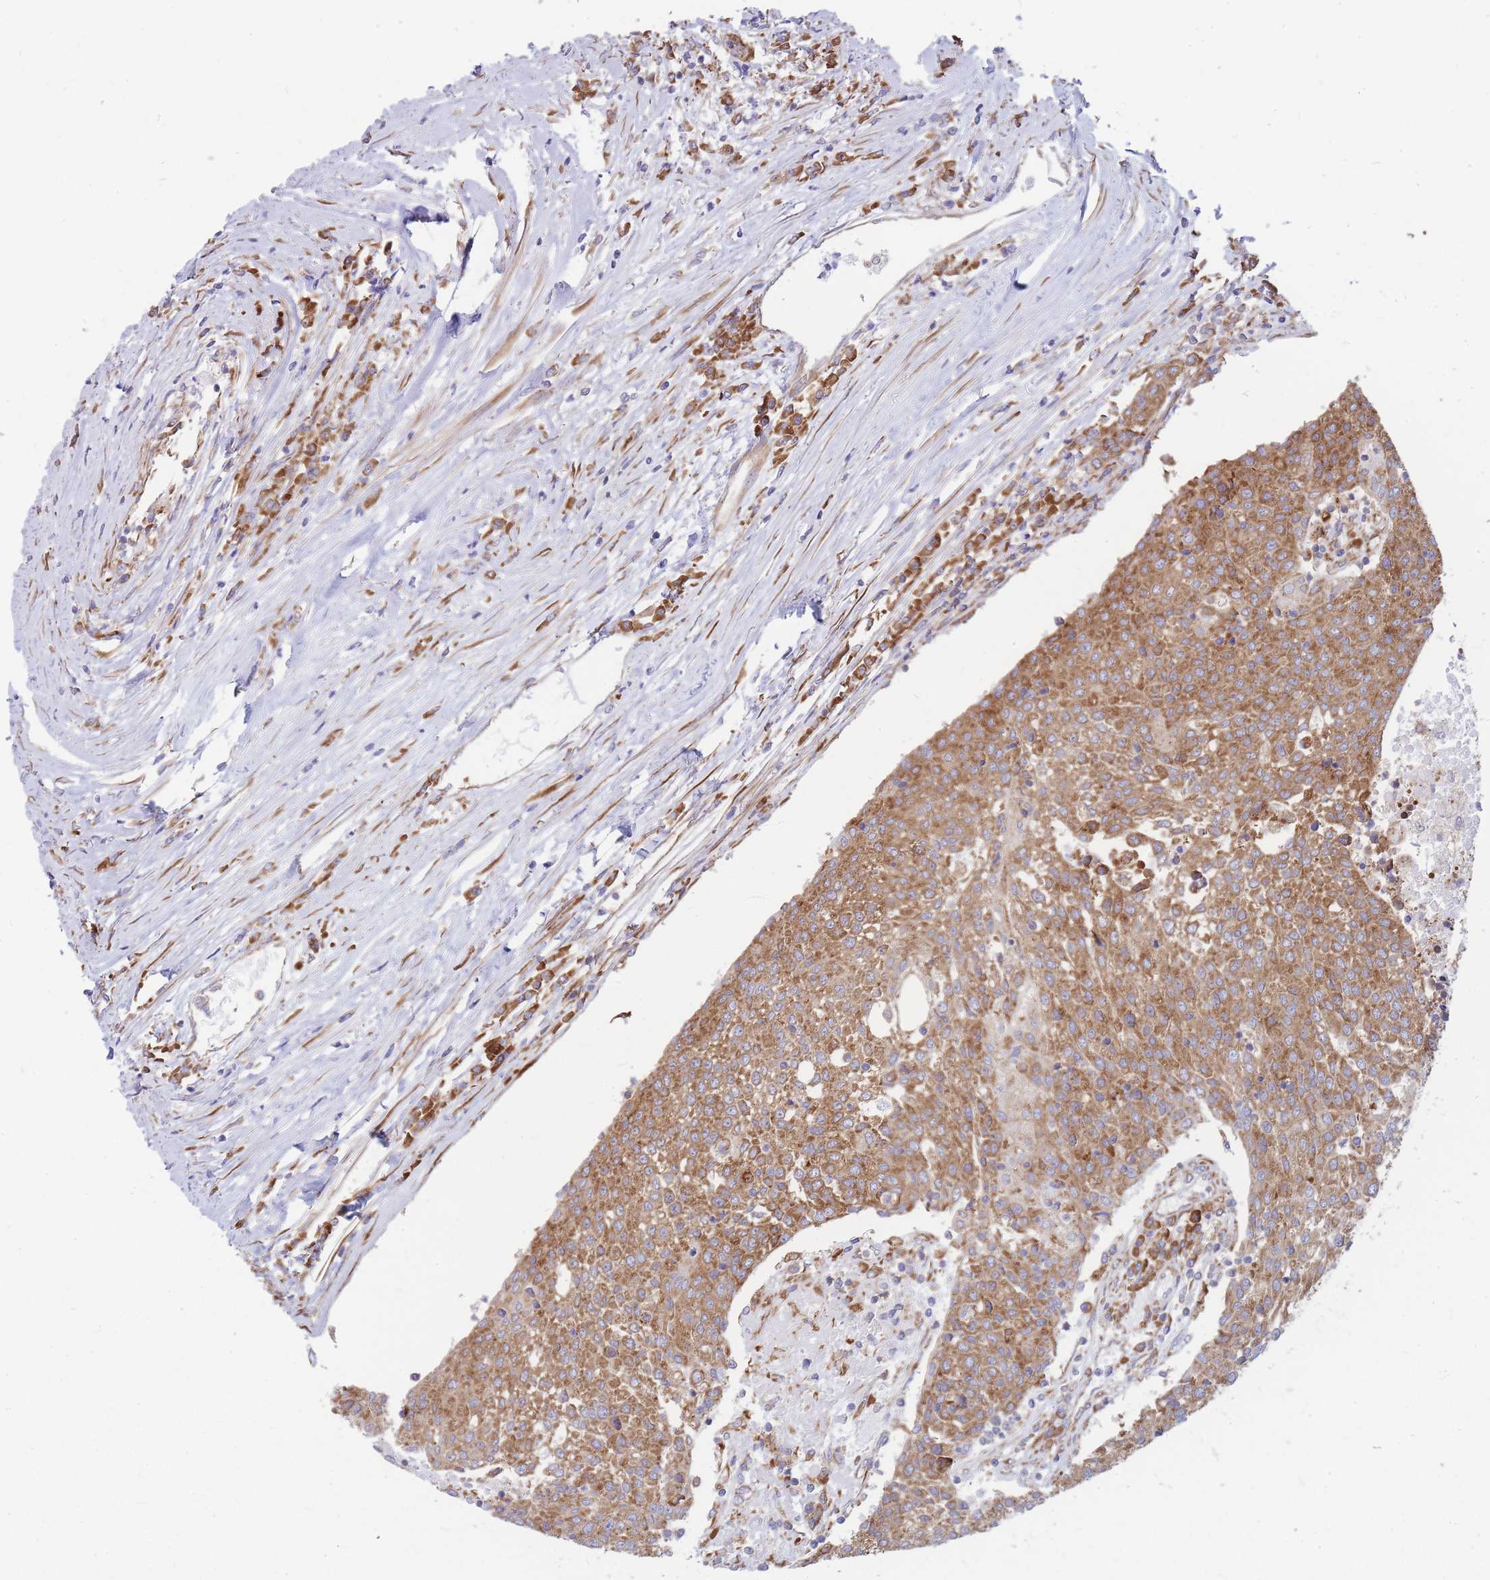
{"staining": {"intensity": "moderate", "quantity": ">75%", "location": "cytoplasmic/membranous"}, "tissue": "urothelial cancer", "cell_type": "Tumor cells", "image_type": "cancer", "snomed": [{"axis": "morphology", "description": "Urothelial carcinoma, High grade"}, {"axis": "topography", "description": "Urinary bladder"}], "caption": "High-magnification brightfield microscopy of urothelial cancer stained with DAB (brown) and counterstained with hematoxylin (blue). tumor cells exhibit moderate cytoplasmic/membranous staining is appreciated in about>75% of cells. Nuclei are stained in blue.", "gene": "RPL8", "patient": {"sex": "female", "age": 85}}